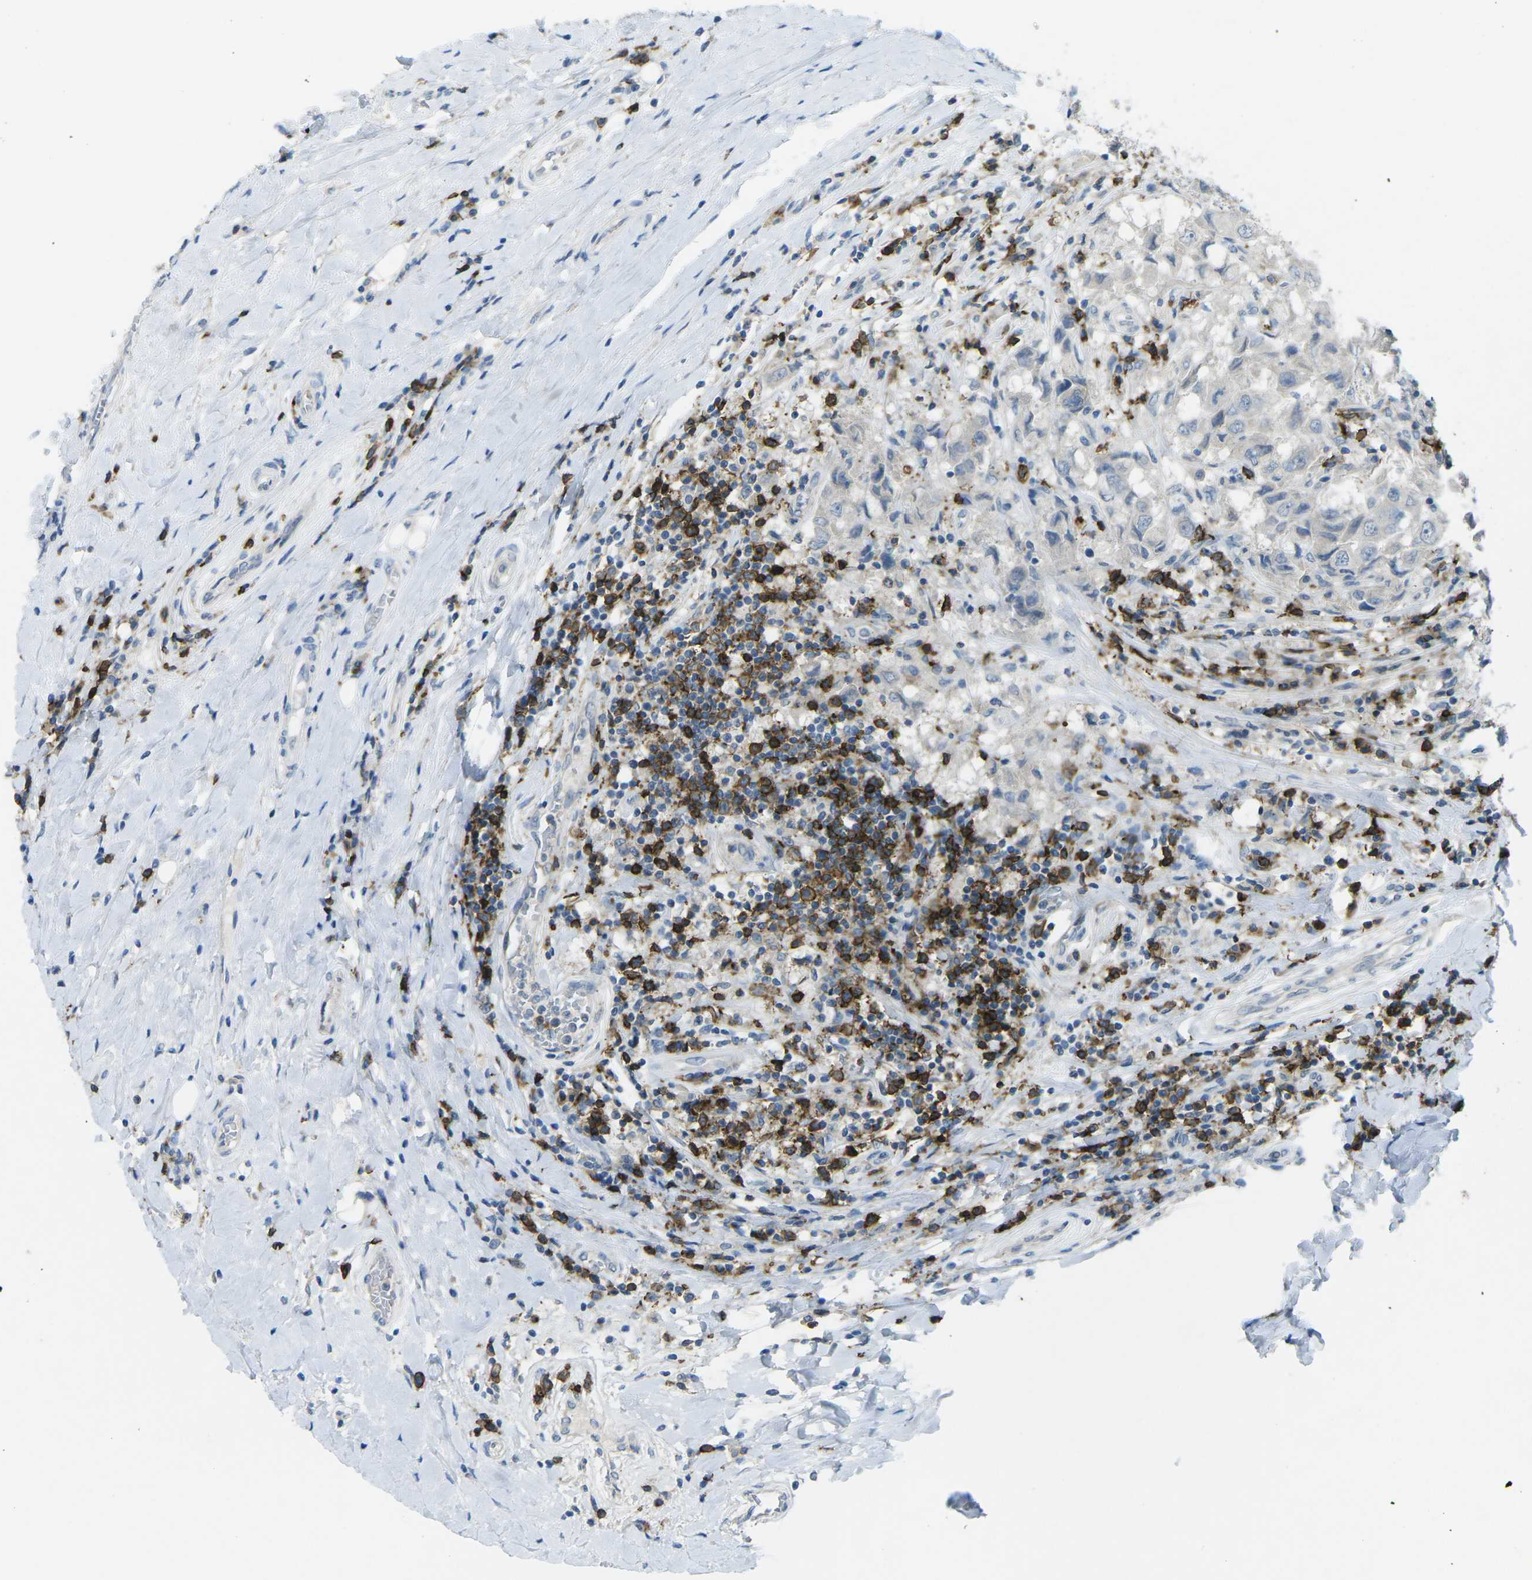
{"staining": {"intensity": "negative", "quantity": "none", "location": "none"}, "tissue": "breast cancer", "cell_type": "Tumor cells", "image_type": "cancer", "snomed": [{"axis": "morphology", "description": "Duct carcinoma"}, {"axis": "topography", "description": "Breast"}], "caption": "Immunohistochemistry (IHC) histopathology image of neoplastic tissue: infiltrating ductal carcinoma (breast) stained with DAB (3,3'-diaminobenzidine) shows no significant protein expression in tumor cells. Brightfield microscopy of immunohistochemistry (IHC) stained with DAB (3,3'-diaminobenzidine) (brown) and hematoxylin (blue), captured at high magnification.", "gene": "CD19", "patient": {"sex": "female", "age": 27}}